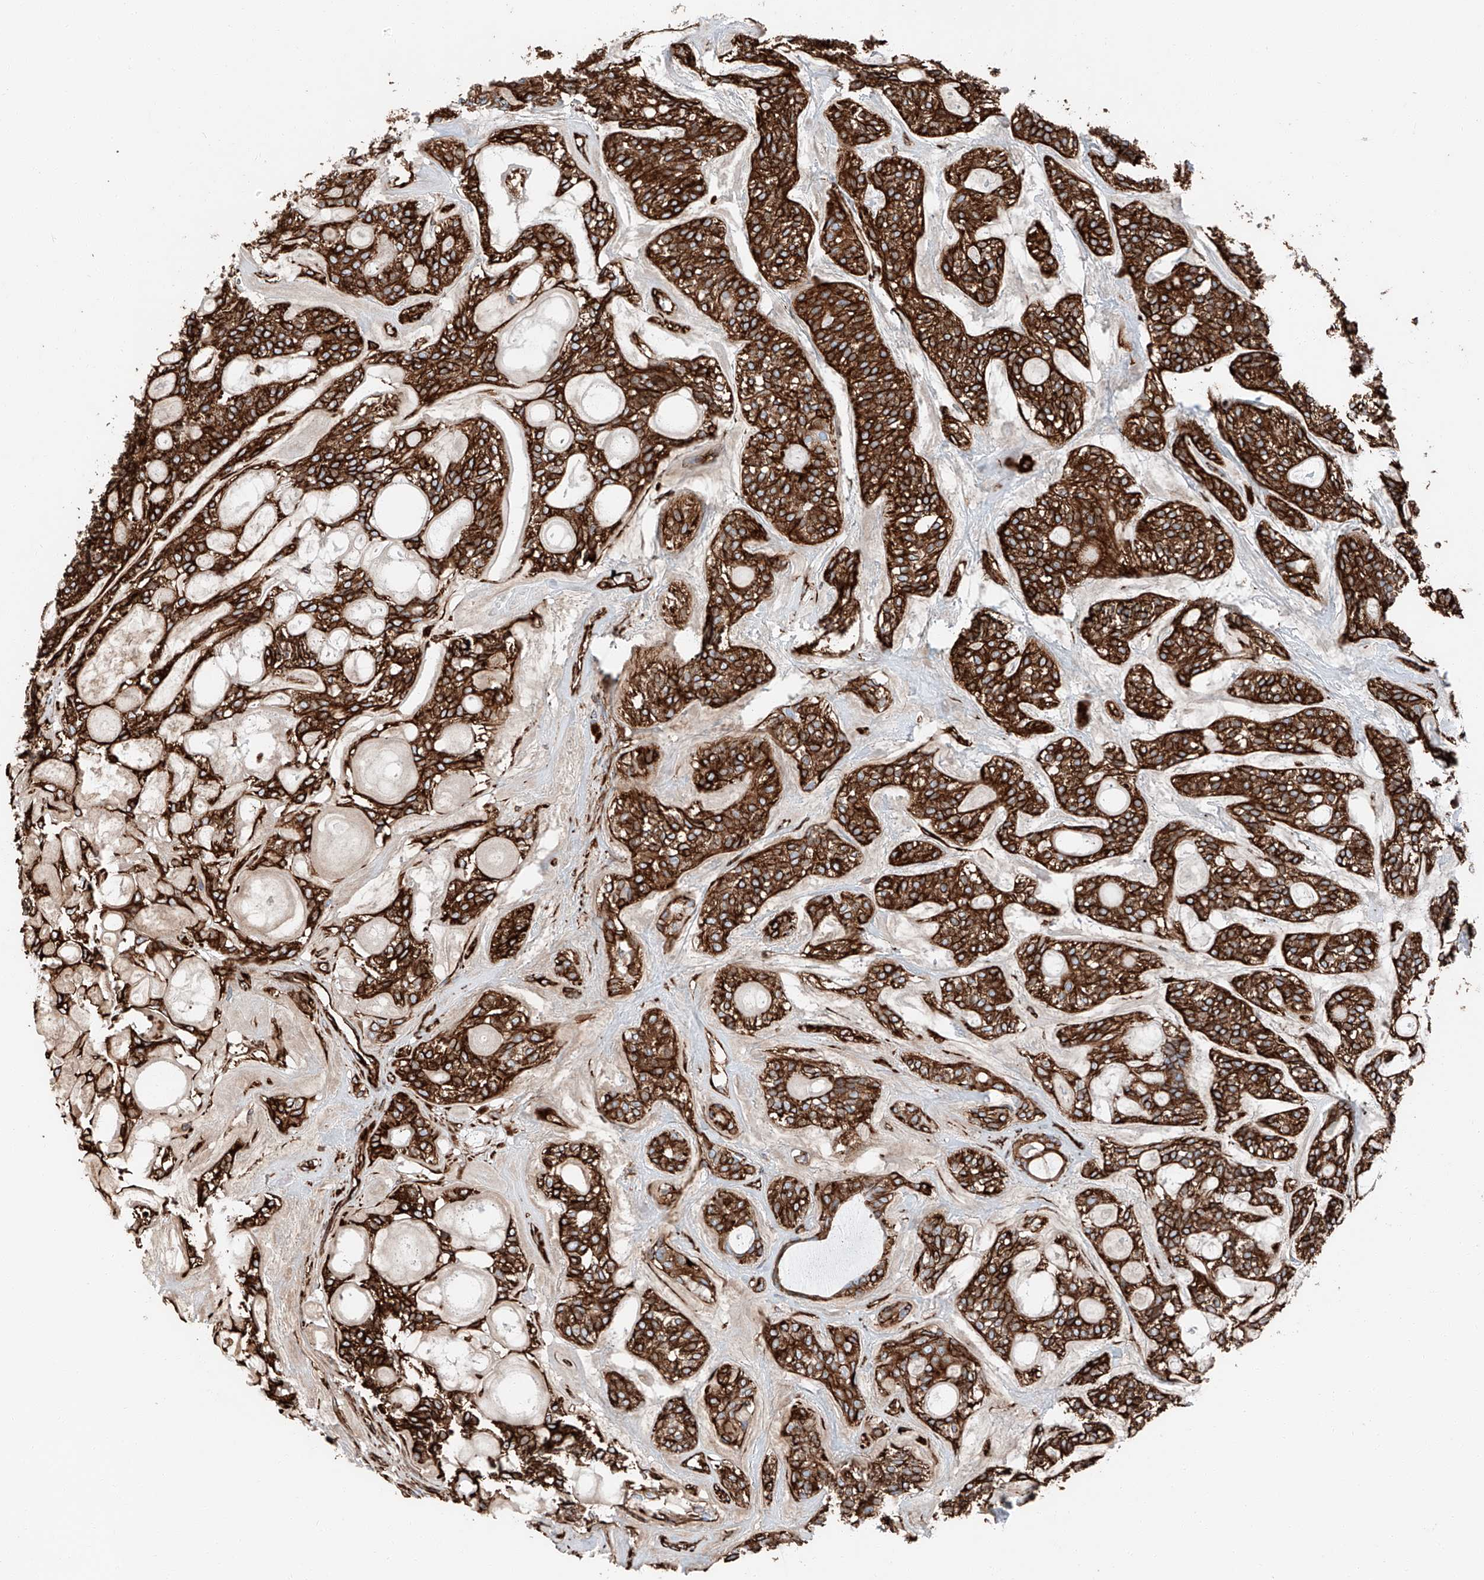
{"staining": {"intensity": "strong", "quantity": ">75%", "location": "cytoplasmic/membranous"}, "tissue": "head and neck cancer", "cell_type": "Tumor cells", "image_type": "cancer", "snomed": [{"axis": "morphology", "description": "Adenocarcinoma, NOS"}, {"axis": "topography", "description": "Head-Neck"}], "caption": "Immunohistochemistry (IHC) image of neoplastic tissue: adenocarcinoma (head and neck) stained using immunohistochemistry reveals high levels of strong protein expression localized specifically in the cytoplasmic/membranous of tumor cells, appearing as a cytoplasmic/membranous brown color.", "gene": "ZNF804A", "patient": {"sex": "male", "age": 66}}